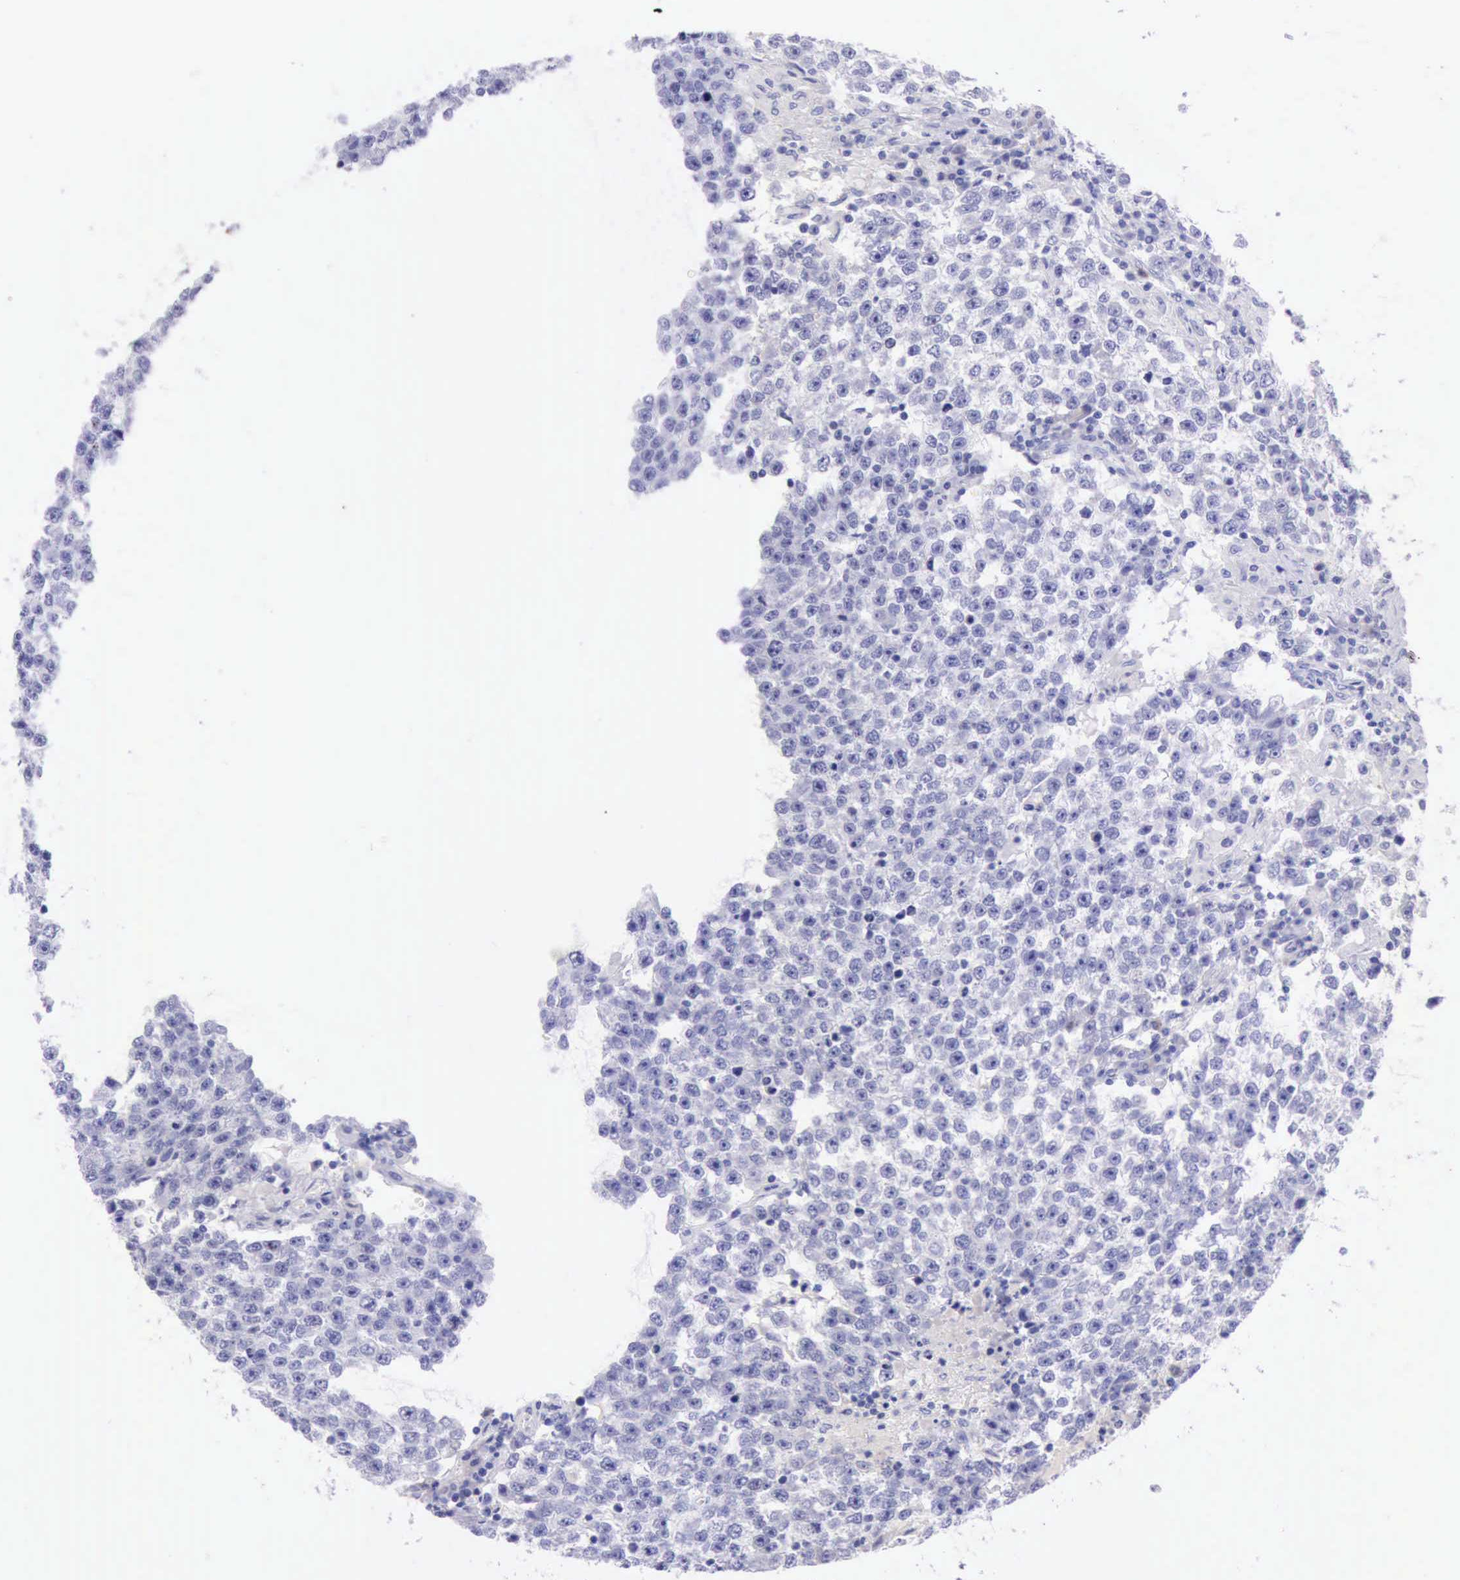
{"staining": {"intensity": "negative", "quantity": "none", "location": "none"}, "tissue": "testis cancer", "cell_type": "Tumor cells", "image_type": "cancer", "snomed": [{"axis": "morphology", "description": "Seminoma, NOS"}, {"axis": "topography", "description": "Testis"}], "caption": "Immunohistochemistry (IHC) micrograph of neoplastic tissue: testis seminoma stained with DAB exhibits no significant protein positivity in tumor cells. (DAB (3,3'-diaminobenzidine) IHC, high magnification).", "gene": "KRT8", "patient": {"sex": "male", "age": 36}}